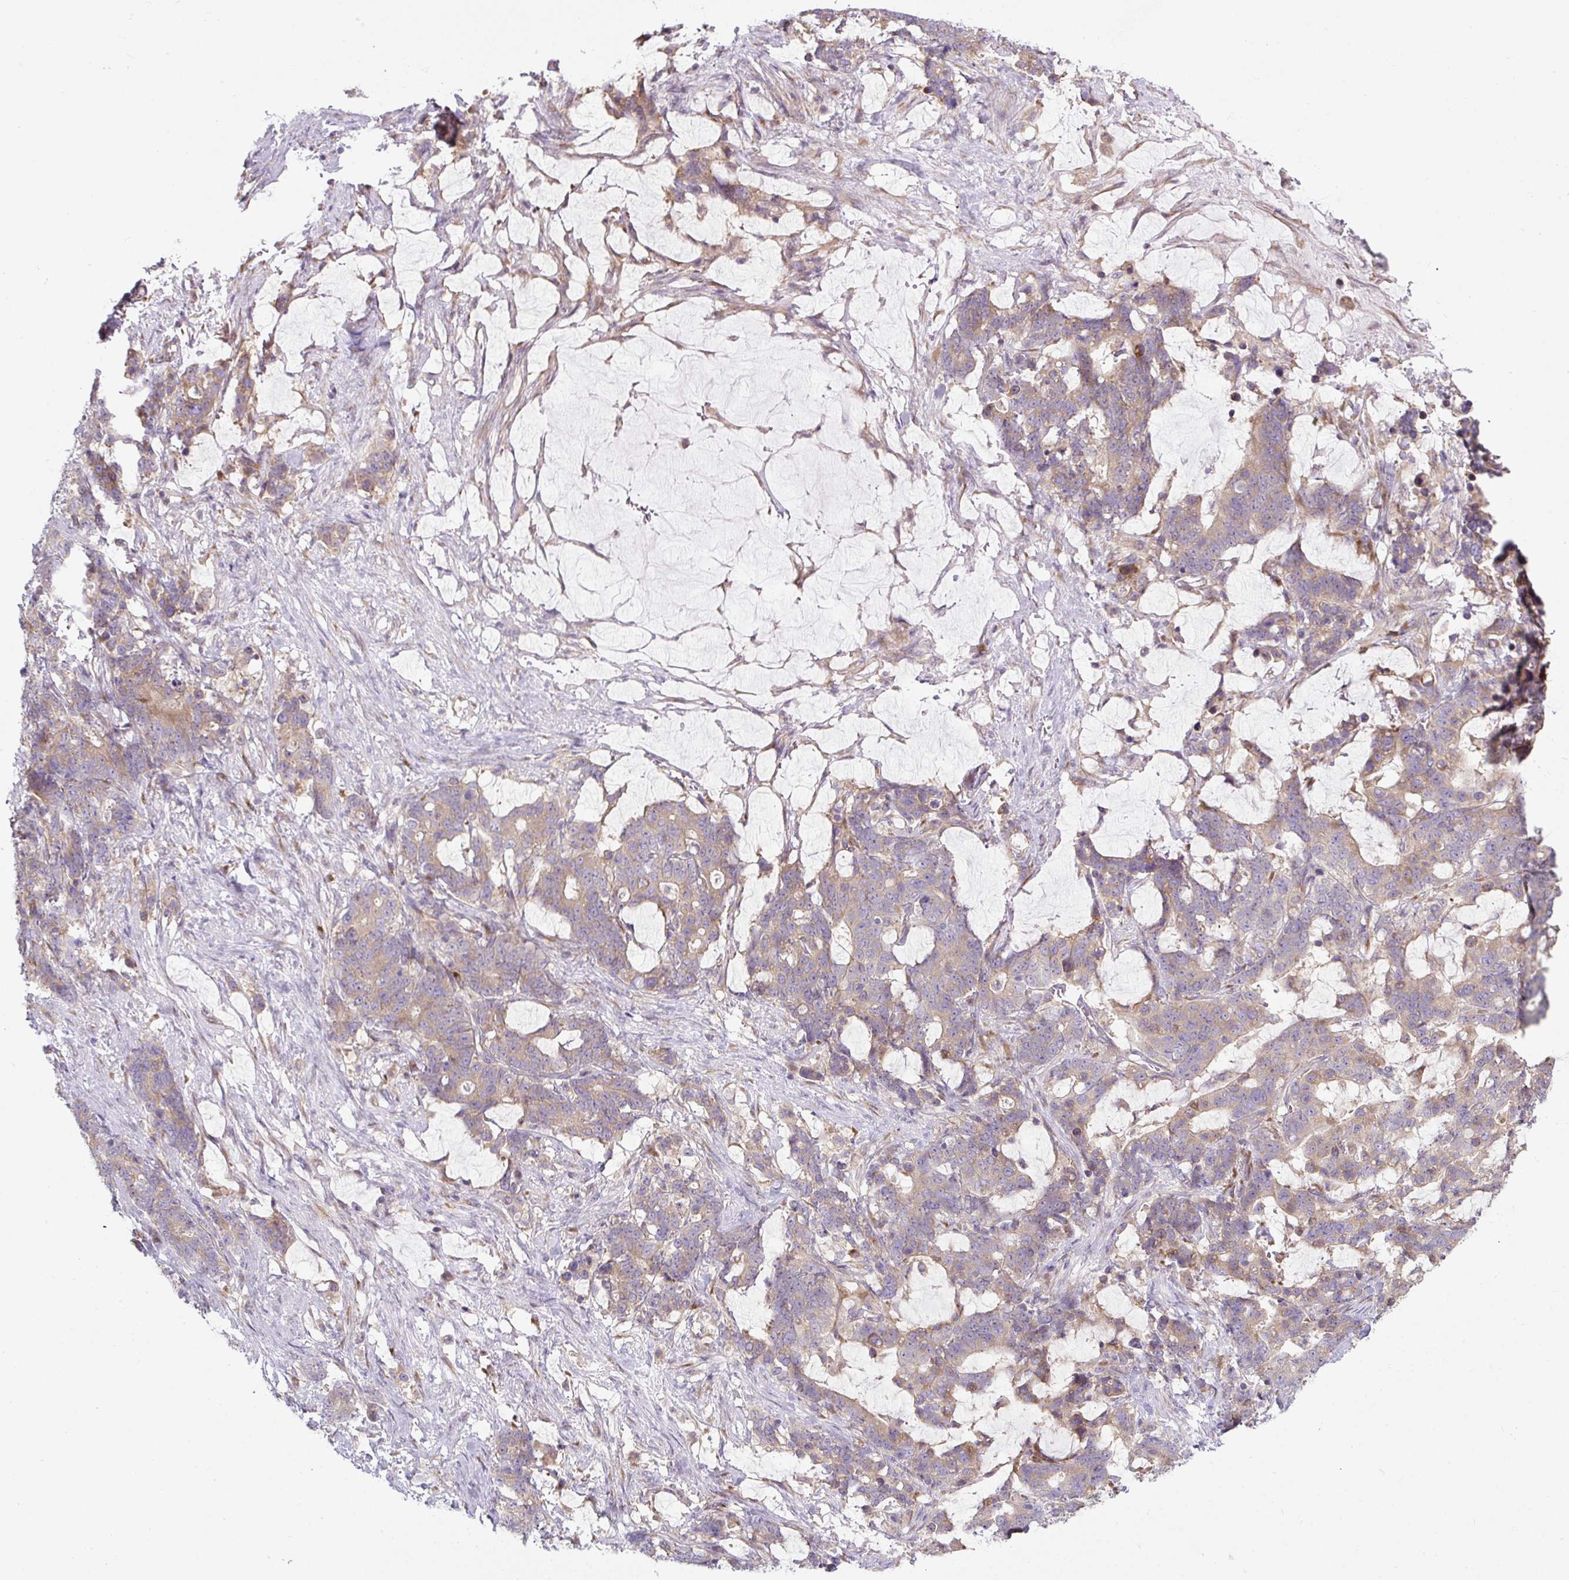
{"staining": {"intensity": "weak", "quantity": ">75%", "location": "cytoplasmic/membranous"}, "tissue": "stomach cancer", "cell_type": "Tumor cells", "image_type": "cancer", "snomed": [{"axis": "morphology", "description": "Normal tissue, NOS"}, {"axis": "morphology", "description": "Adenocarcinoma, NOS"}, {"axis": "topography", "description": "Stomach"}], "caption": "High-power microscopy captured an immunohistochemistry photomicrograph of adenocarcinoma (stomach), revealing weak cytoplasmic/membranous positivity in approximately >75% of tumor cells.", "gene": "MLX", "patient": {"sex": "female", "age": 64}}